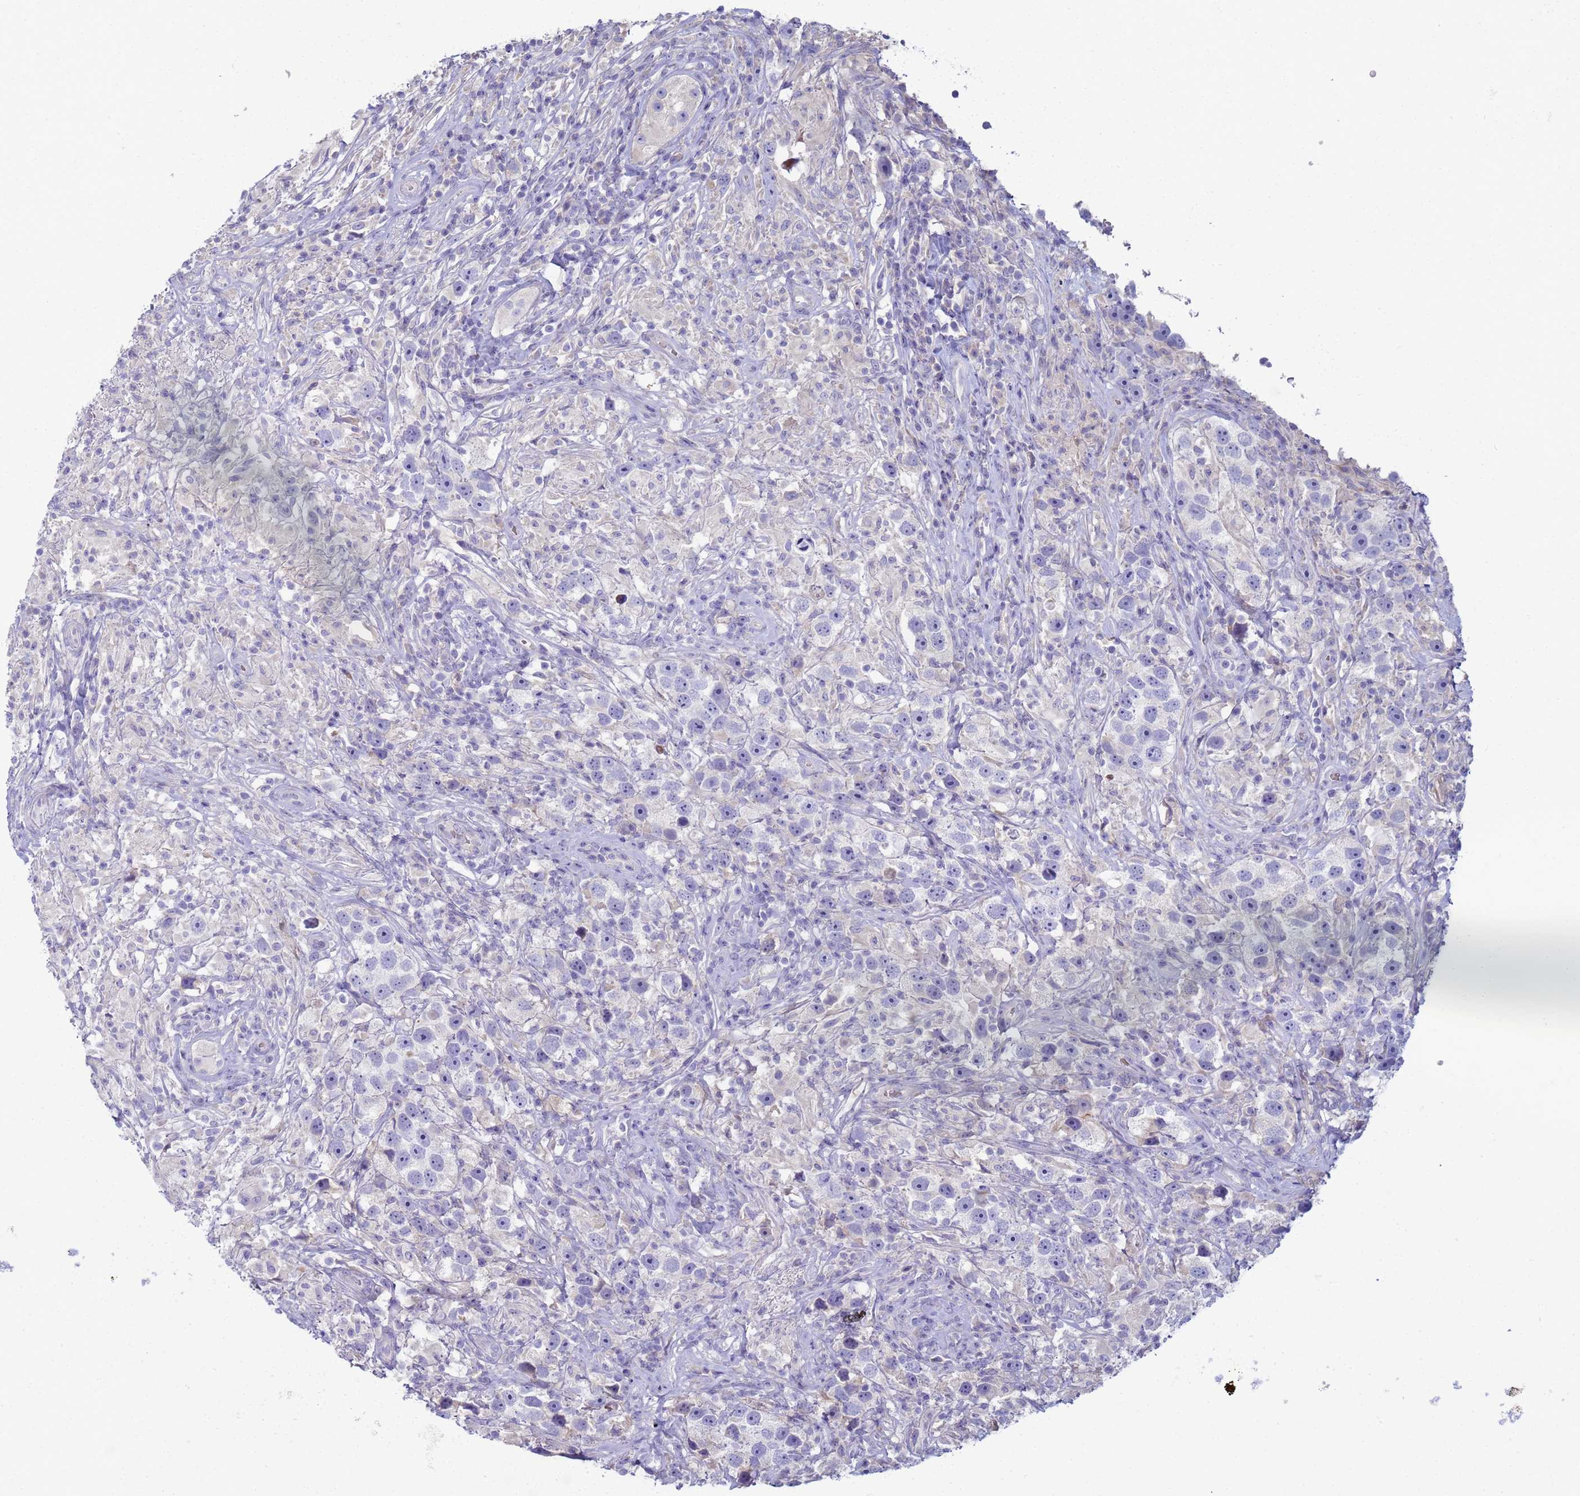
{"staining": {"intensity": "negative", "quantity": "none", "location": "none"}, "tissue": "testis cancer", "cell_type": "Tumor cells", "image_type": "cancer", "snomed": [{"axis": "morphology", "description": "Seminoma, NOS"}, {"axis": "topography", "description": "Testis"}], "caption": "Tumor cells are negative for protein expression in human seminoma (testis). Brightfield microscopy of immunohistochemistry stained with DAB (brown) and hematoxylin (blue), captured at high magnification.", "gene": "CR1", "patient": {"sex": "male", "age": 49}}